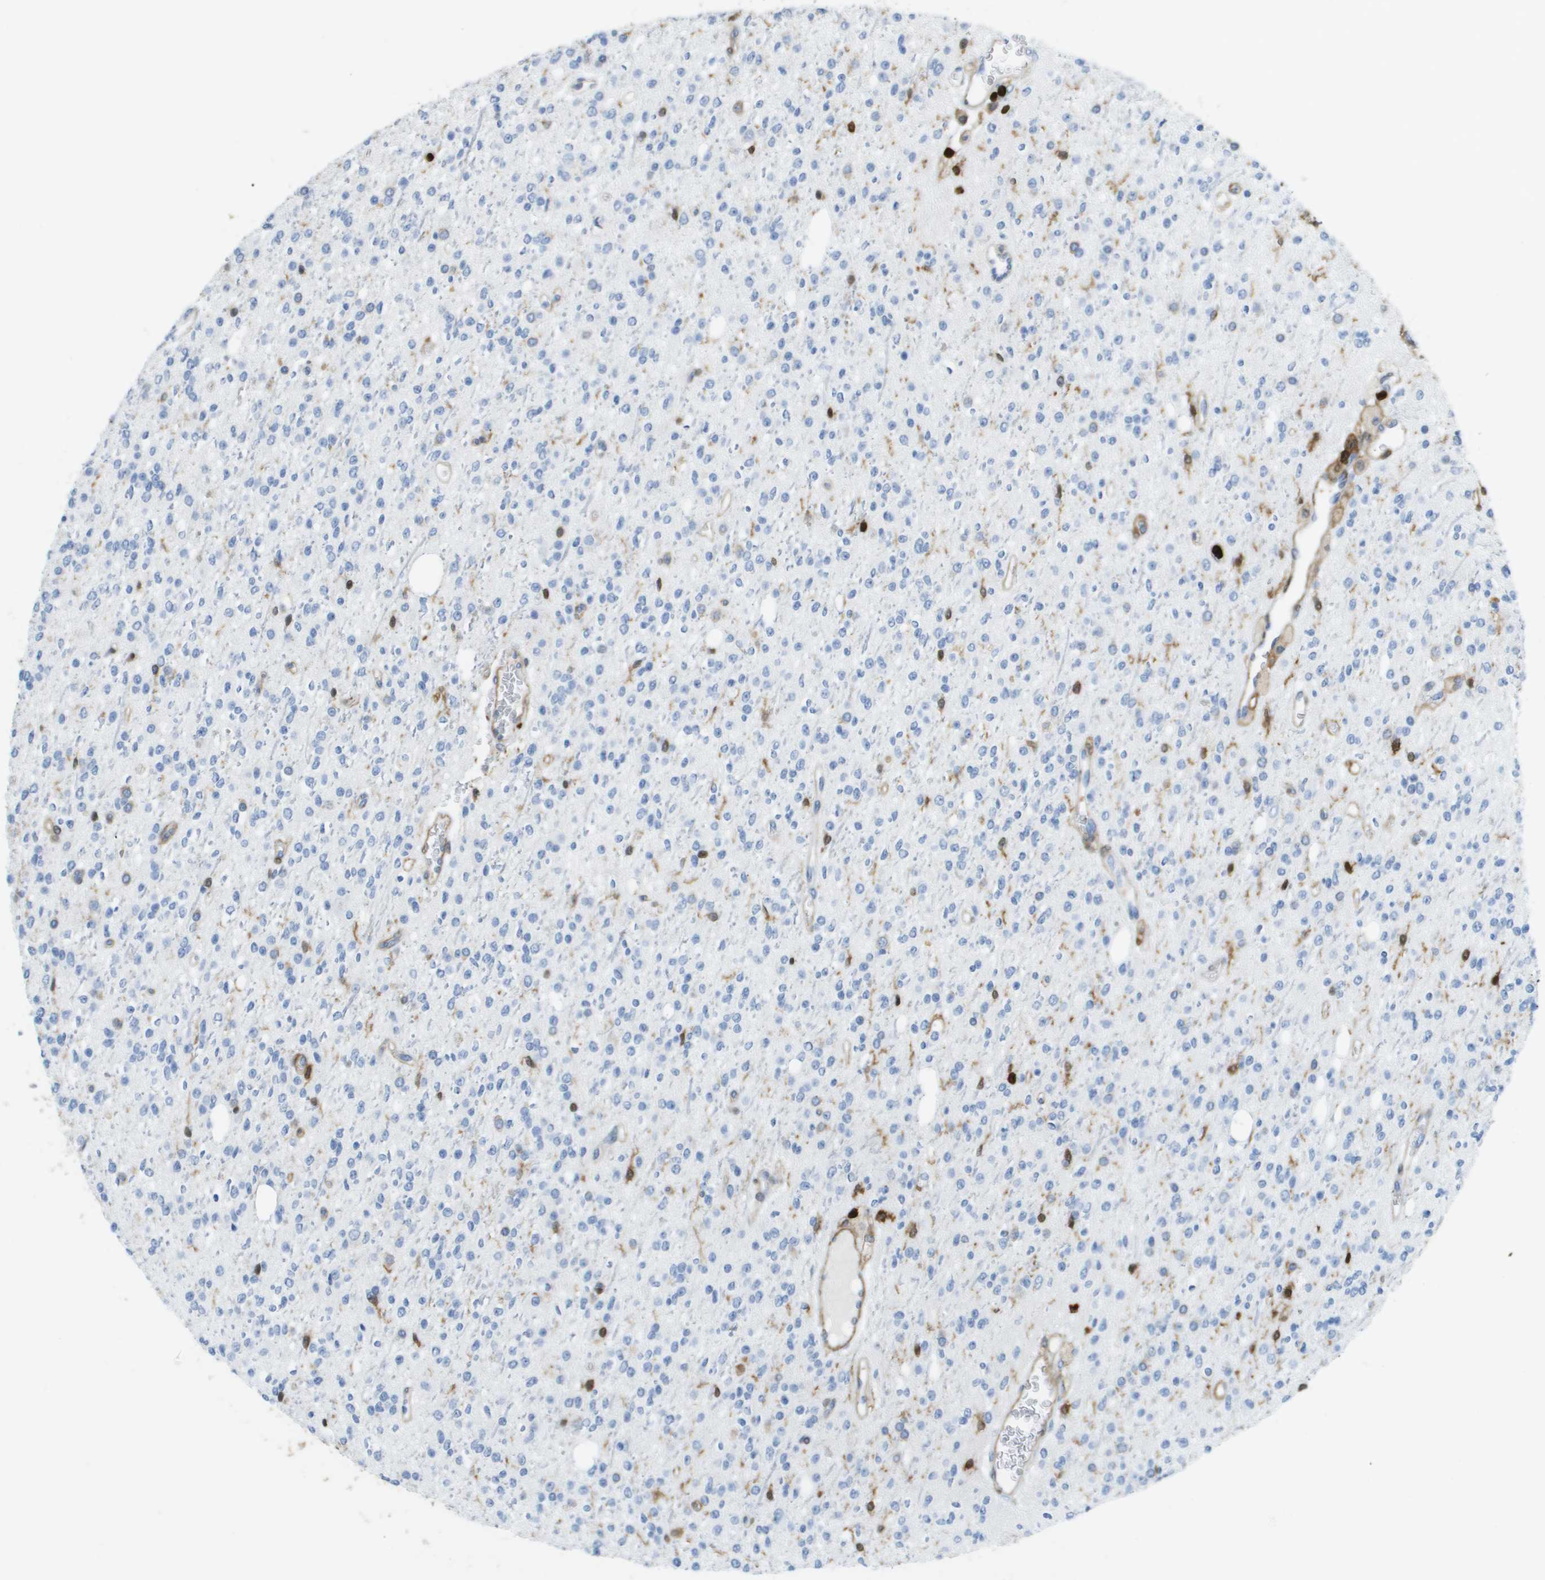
{"staining": {"intensity": "negative", "quantity": "none", "location": "none"}, "tissue": "glioma", "cell_type": "Tumor cells", "image_type": "cancer", "snomed": [{"axis": "morphology", "description": "Glioma, malignant, High grade"}, {"axis": "topography", "description": "Brain"}], "caption": "Protein analysis of glioma exhibits no significant staining in tumor cells. Nuclei are stained in blue.", "gene": "DOCK5", "patient": {"sex": "male", "age": 34}}